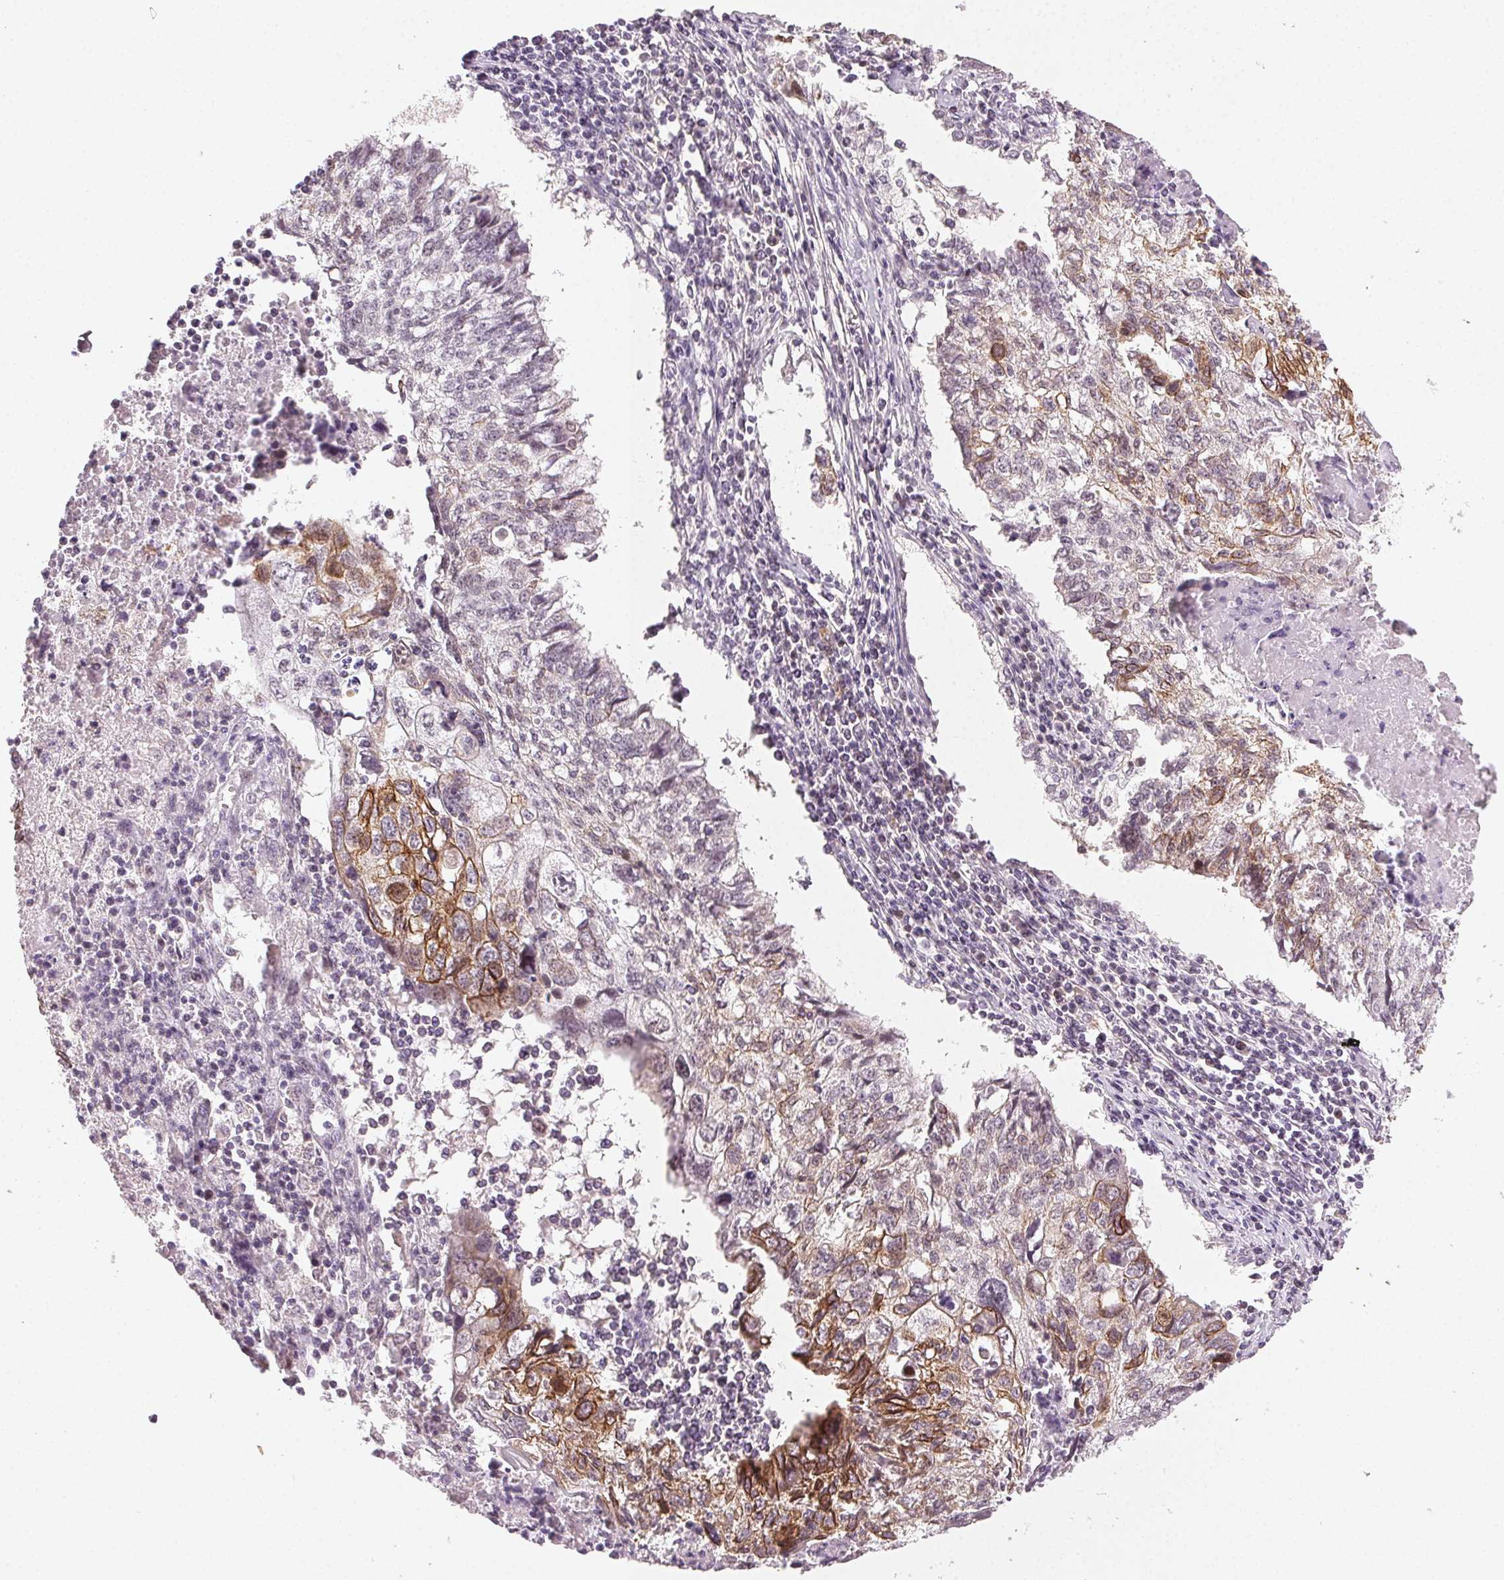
{"staining": {"intensity": "moderate", "quantity": "25%-75%", "location": "cytoplasmic/membranous"}, "tissue": "lung cancer", "cell_type": "Tumor cells", "image_type": "cancer", "snomed": [{"axis": "morphology", "description": "Normal morphology"}, {"axis": "morphology", "description": "Aneuploidy"}, {"axis": "morphology", "description": "Squamous cell carcinoma, NOS"}, {"axis": "topography", "description": "Lymph node"}, {"axis": "topography", "description": "Lung"}], "caption": "Moderate cytoplasmic/membranous staining is appreciated in about 25%-75% of tumor cells in lung aneuploidy.", "gene": "TUB", "patient": {"sex": "female", "age": 76}}